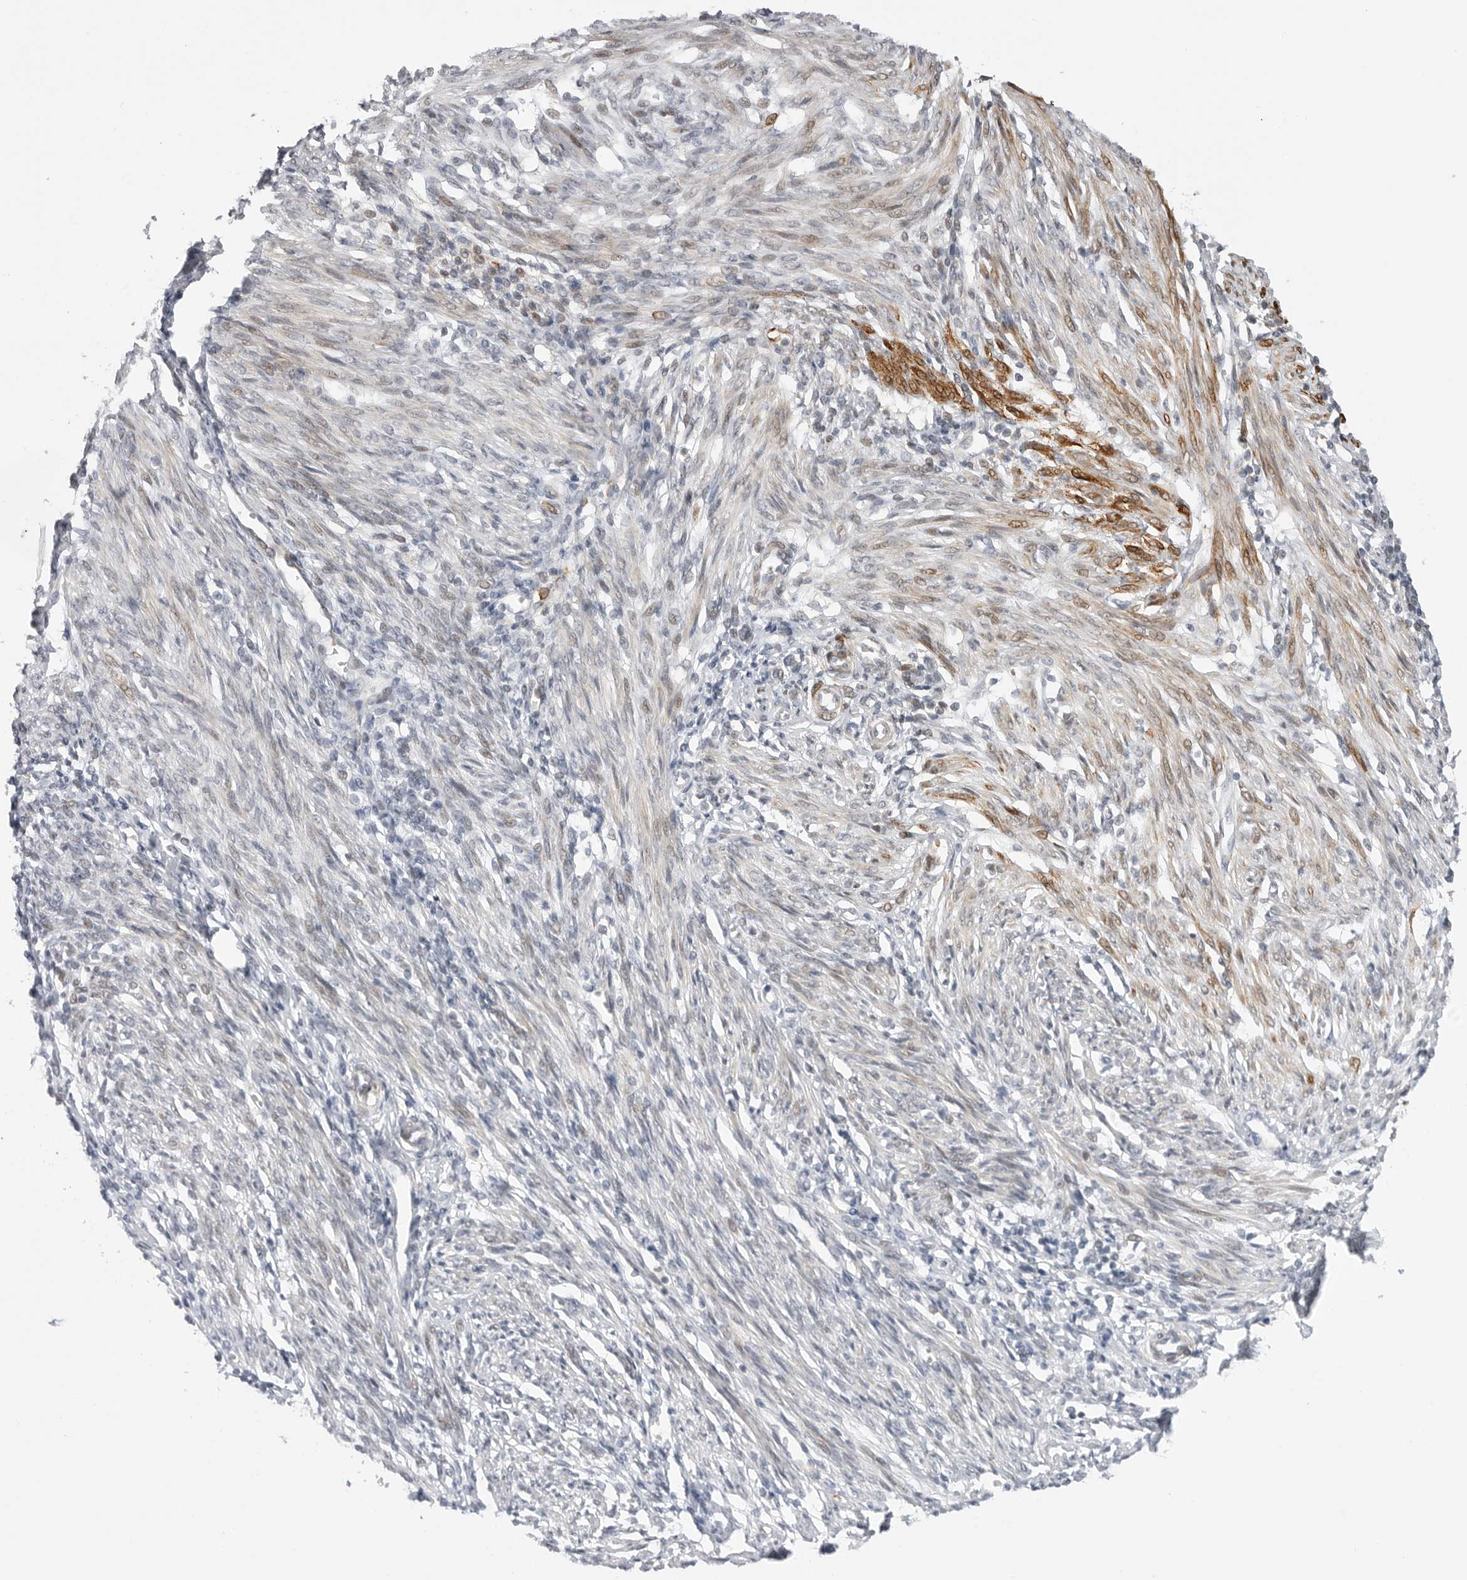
{"staining": {"intensity": "strong", "quantity": "<25%", "location": "cytoplasmic/membranous"}, "tissue": "endometrium", "cell_type": "Cells in endometrial stroma", "image_type": "normal", "snomed": [{"axis": "morphology", "description": "Normal tissue, NOS"}, {"axis": "topography", "description": "Endometrium"}], "caption": "Brown immunohistochemical staining in normal endometrium demonstrates strong cytoplasmic/membranous expression in about <25% of cells in endometrial stroma. (DAB IHC, brown staining for protein, blue staining for nuclei).", "gene": "GGT6", "patient": {"sex": "female", "age": 66}}